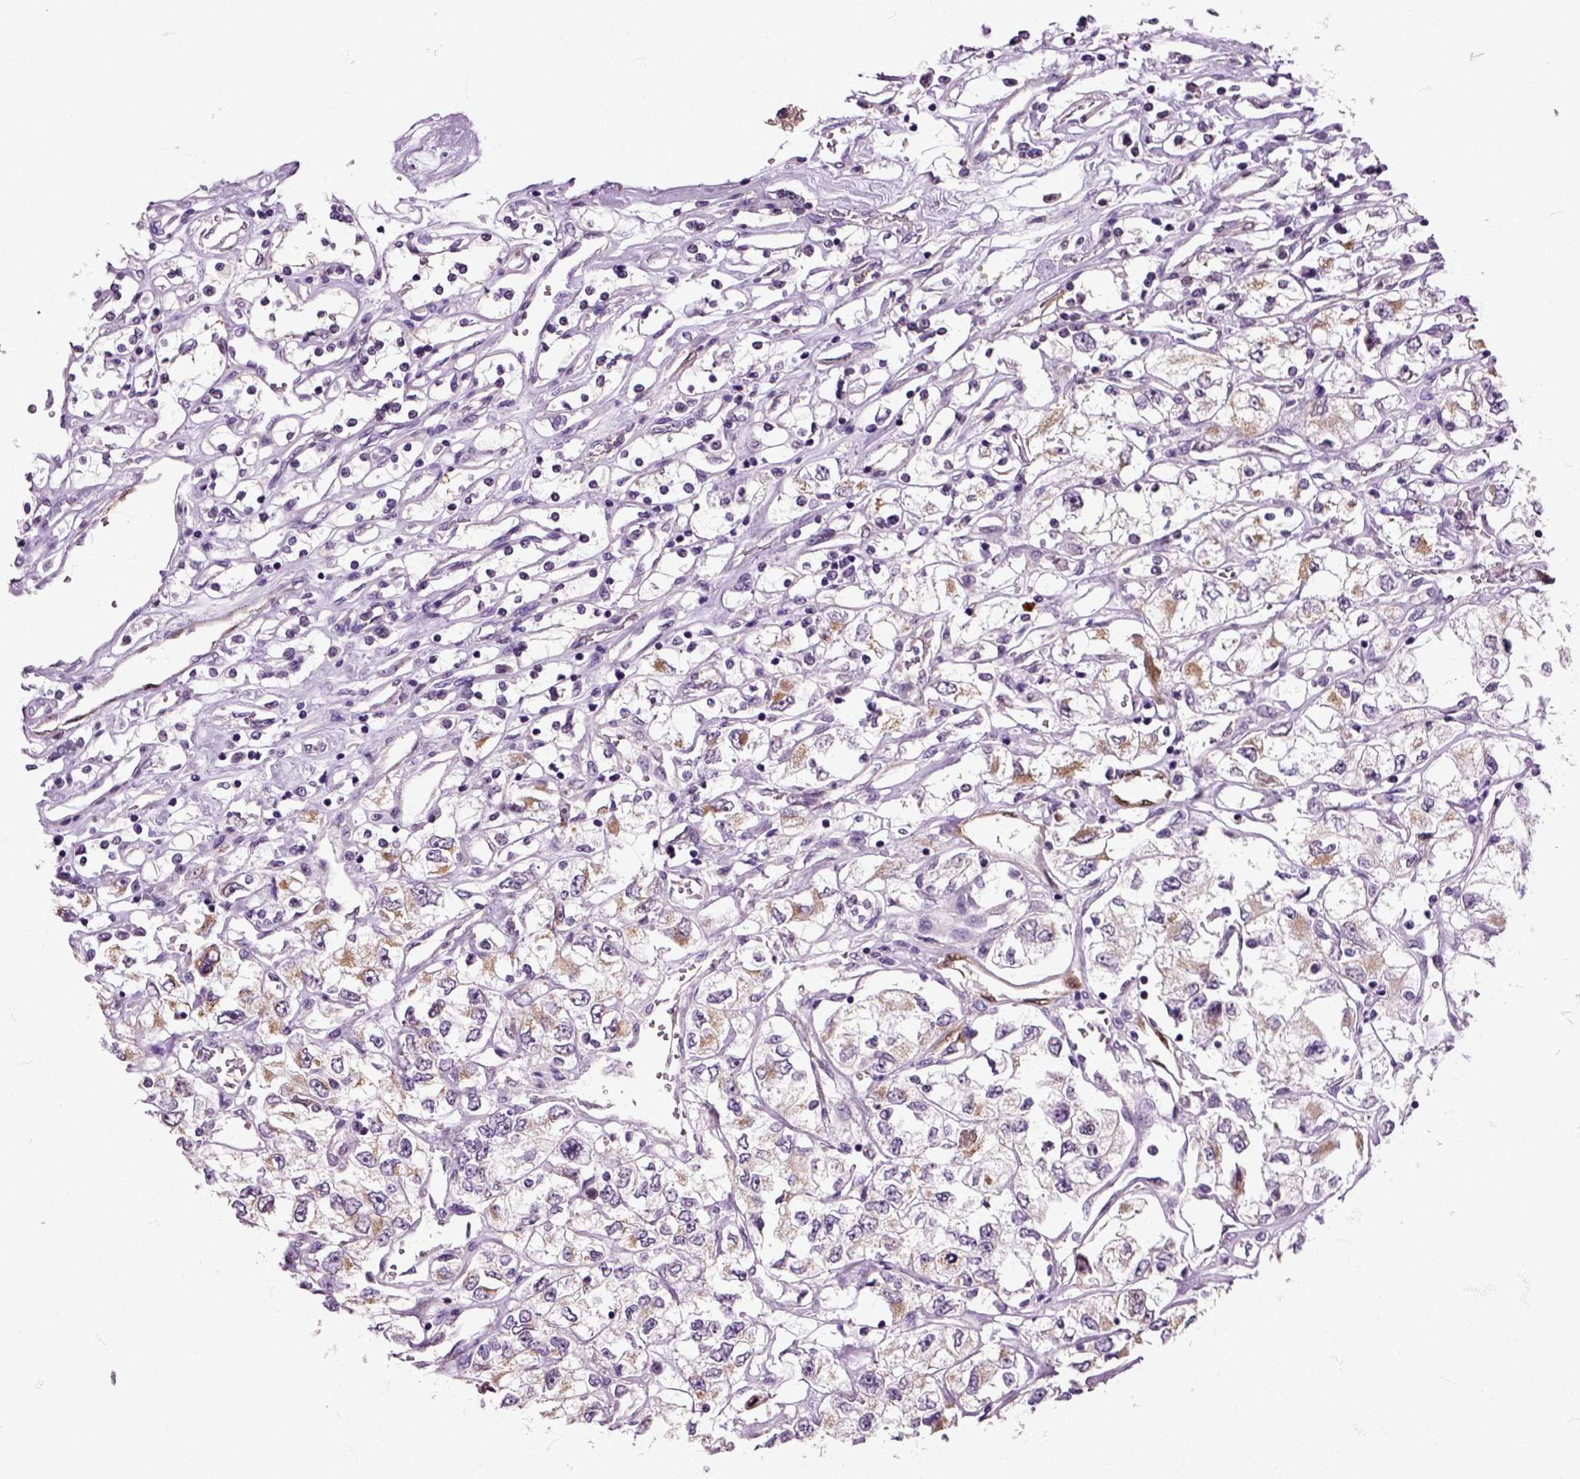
{"staining": {"intensity": "moderate", "quantity": "<25%", "location": "cytoplasmic/membranous"}, "tissue": "renal cancer", "cell_type": "Tumor cells", "image_type": "cancer", "snomed": [{"axis": "morphology", "description": "Adenocarcinoma, NOS"}, {"axis": "topography", "description": "Kidney"}], "caption": "Immunohistochemistry (IHC) photomicrograph of human renal adenocarcinoma stained for a protein (brown), which reveals low levels of moderate cytoplasmic/membranous staining in about <25% of tumor cells.", "gene": "HSPA2", "patient": {"sex": "female", "age": 59}}